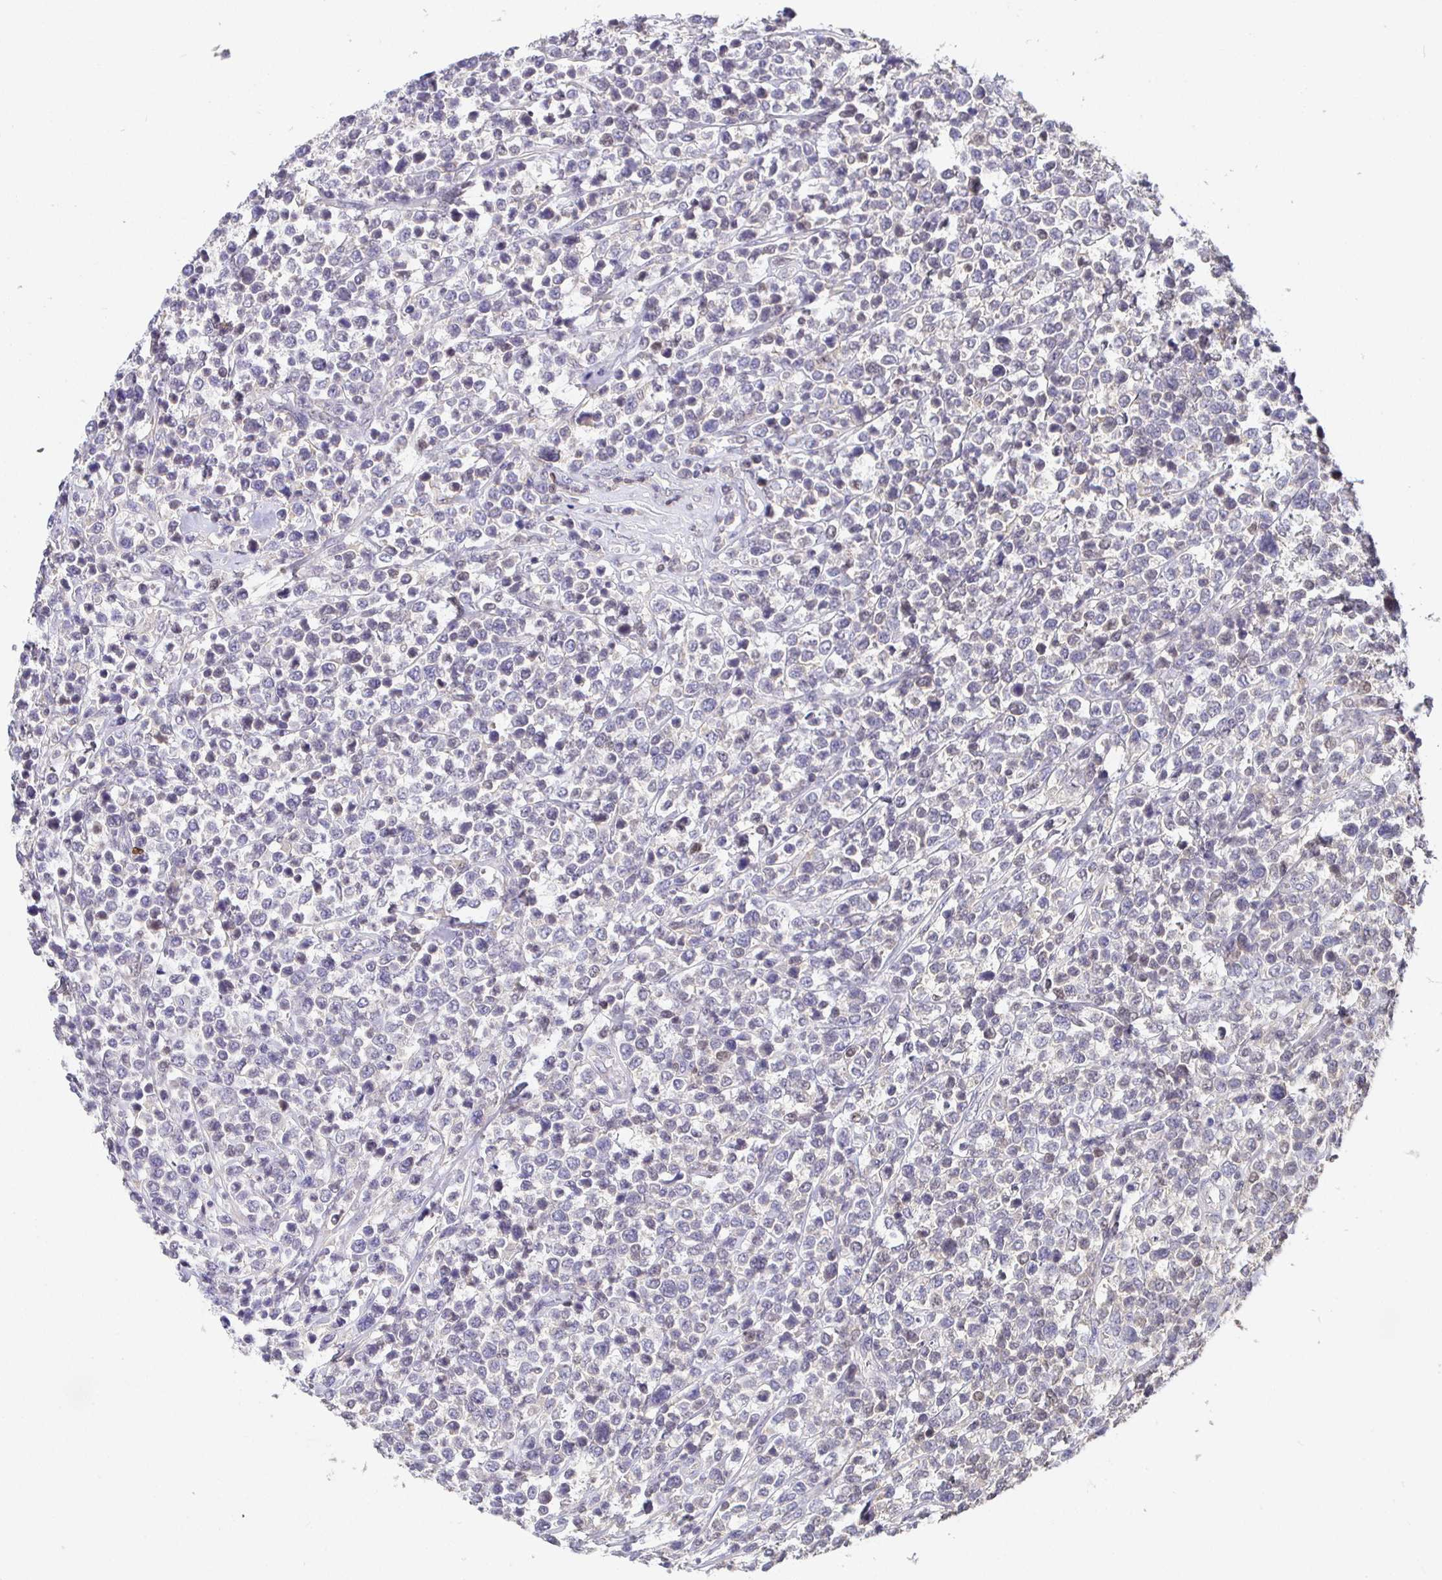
{"staining": {"intensity": "negative", "quantity": "none", "location": "none"}, "tissue": "lymphoma", "cell_type": "Tumor cells", "image_type": "cancer", "snomed": [{"axis": "morphology", "description": "Malignant lymphoma, non-Hodgkin's type, High grade"}, {"axis": "topography", "description": "Soft tissue"}], "caption": "DAB (3,3'-diaminobenzidine) immunohistochemical staining of human lymphoma displays no significant positivity in tumor cells.", "gene": "SATB1", "patient": {"sex": "female", "age": 56}}